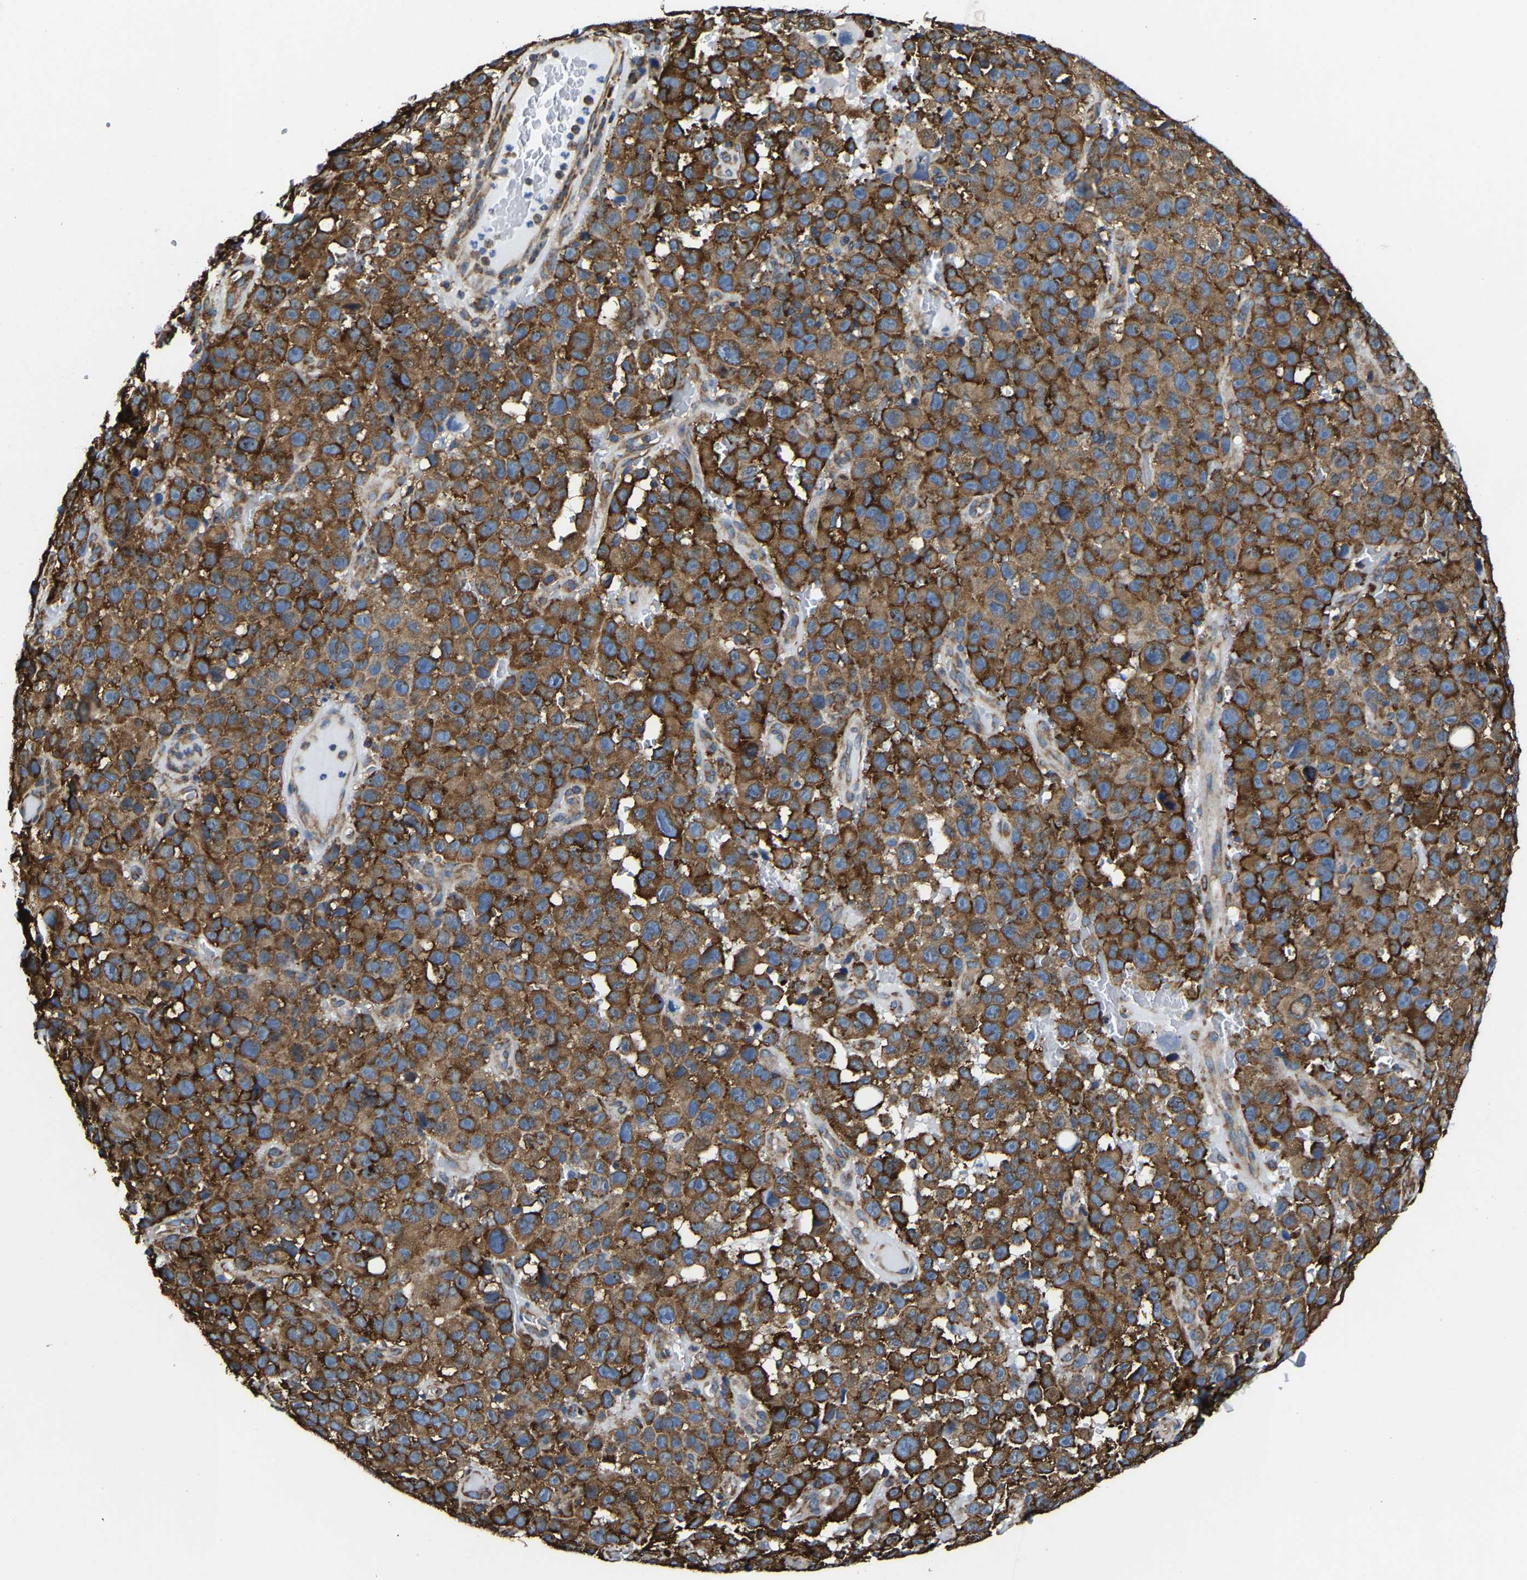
{"staining": {"intensity": "strong", "quantity": ">75%", "location": "cytoplasmic/membranous"}, "tissue": "melanoma", "cell_type": "Tumor cells", "image_type": "cancer", "snomed": [{"axis": "morphology", "description": "Malignant melanoma, NOS"}, {"axis": "topography", "description": "Skin"}], "caption": "Immunohistochemical staining of malignant melanoma reveals strong cytoplasmic/membranous protein expression in approximately >75% of tumor cells. Immunohistochemistry stains the protein of interest in brown and the nuclei are stained blue.", "gene": "G3BP2", "patient": {"sex": "female", "age": 82}}